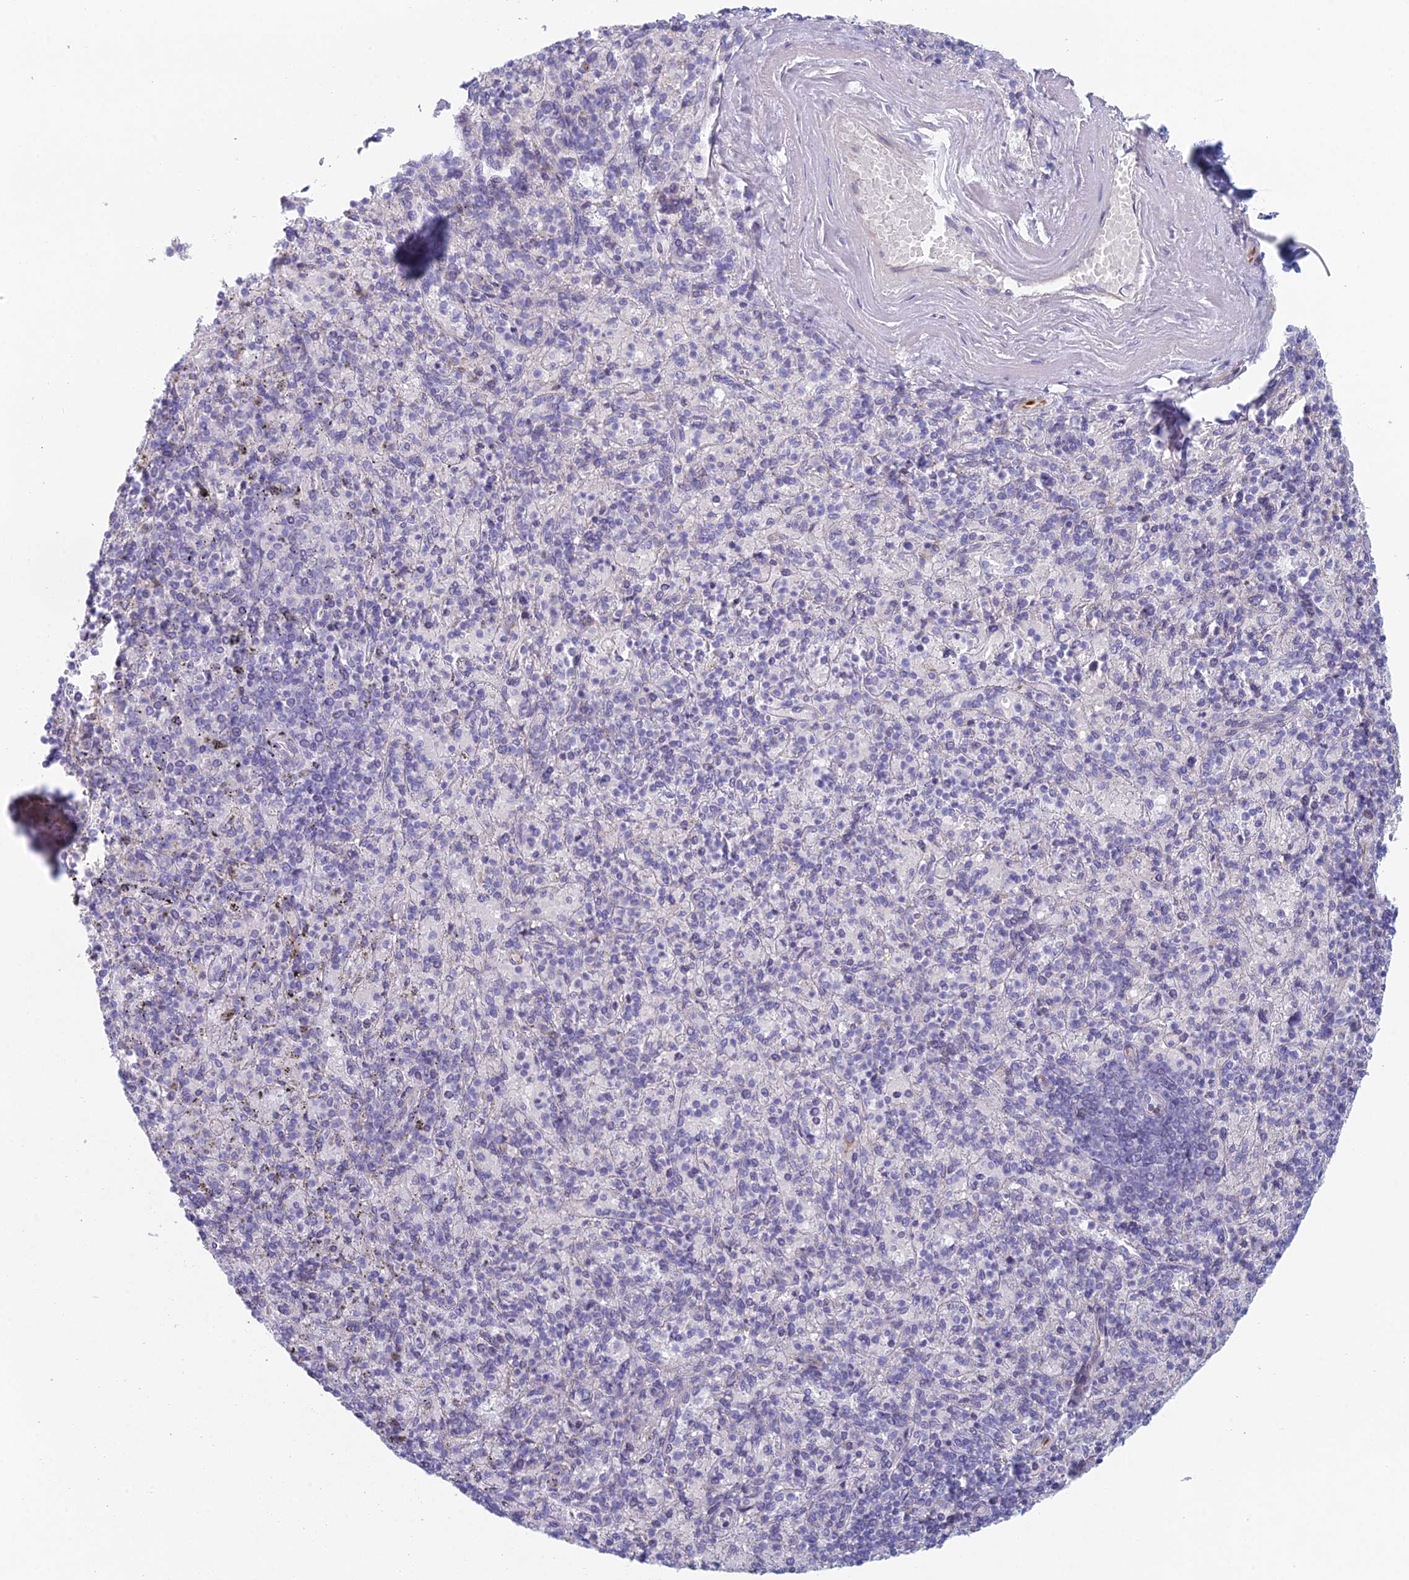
{"staining": {"intensity": "weak", "quantity": "<25%", "location": "cytoplasmic/membranous"}, "tissue": "spleen", "cell_type": "Cells in red pulp", "image_type": "normal", "snomed": [{"axis": "morphology", "description": "Normal tissue, NOS"}, {"axis": "topography", "description": "Spleen"}], "caption": "An image of spleen stained for a protein shows no brown staining in cells in red pulp.", "gene": "FERD3L", "patient": {"sex": "male", "age": 82}}